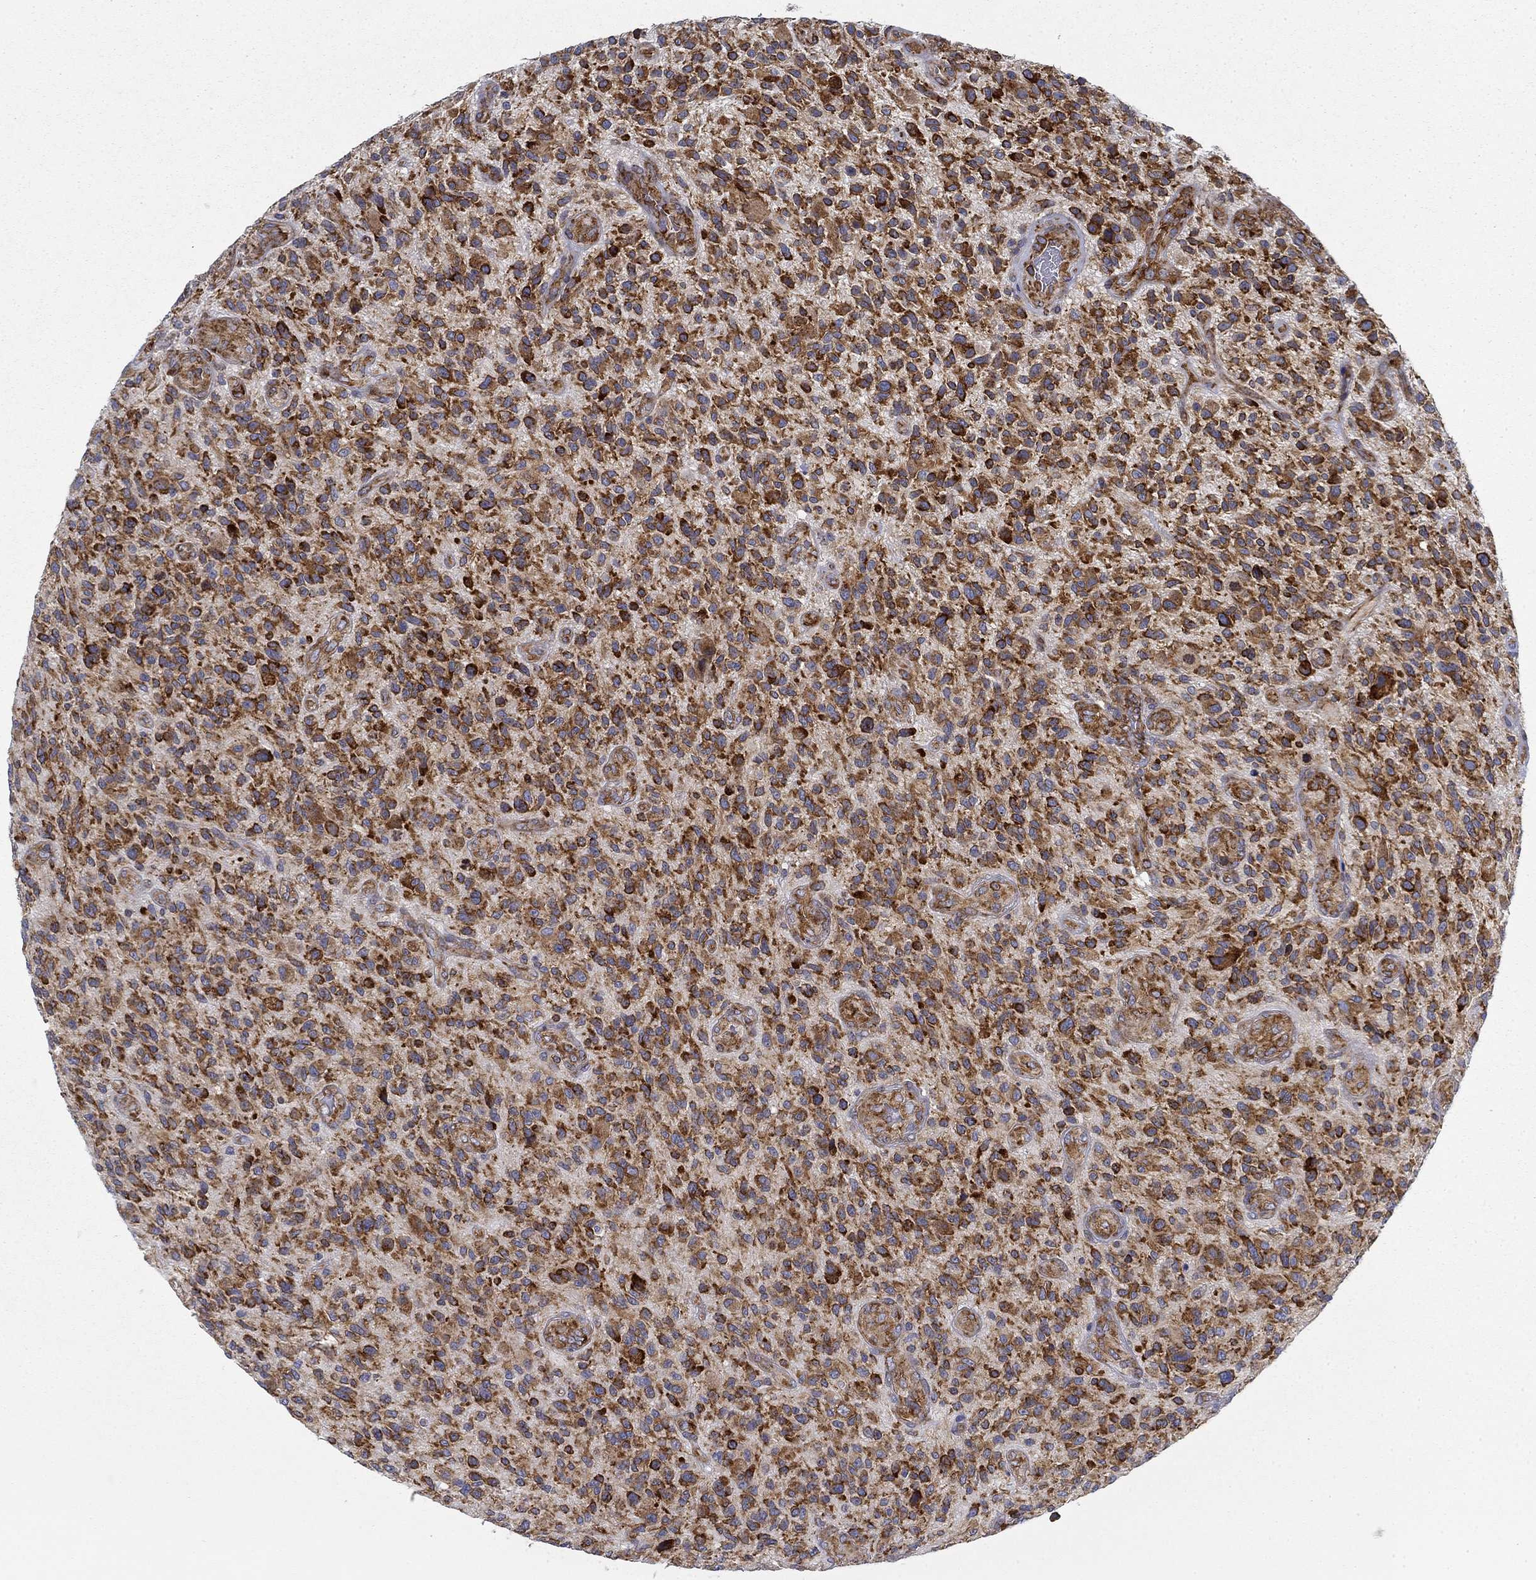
{"staining": {"intensity": "strong", "quantity": ">75%", "location": "cytoplasmic/membranous"}, "tissue": "glioma", "cell_type": "Tumor cells", "image_type": "cancer", "snomed": [{"axis": "morphology", "description": "Glioma, malignant, High grade"}, {"axis": "topography", "description": "Brain"}], "caption": "Immunohistochemistry staining of high-grade glioma (malignant), which reveals high levels of strong cytoplasmic/membranous expression in about >75% of tumor cells indicating strong cytoplasmic/membranous protein staining. The staining was performed using DAB (brown) for protein detection and nuclei were counterstained in hematoxylin (blue).", "gene": "FXR1", "patient": {"sex": "male", "age": 47}}